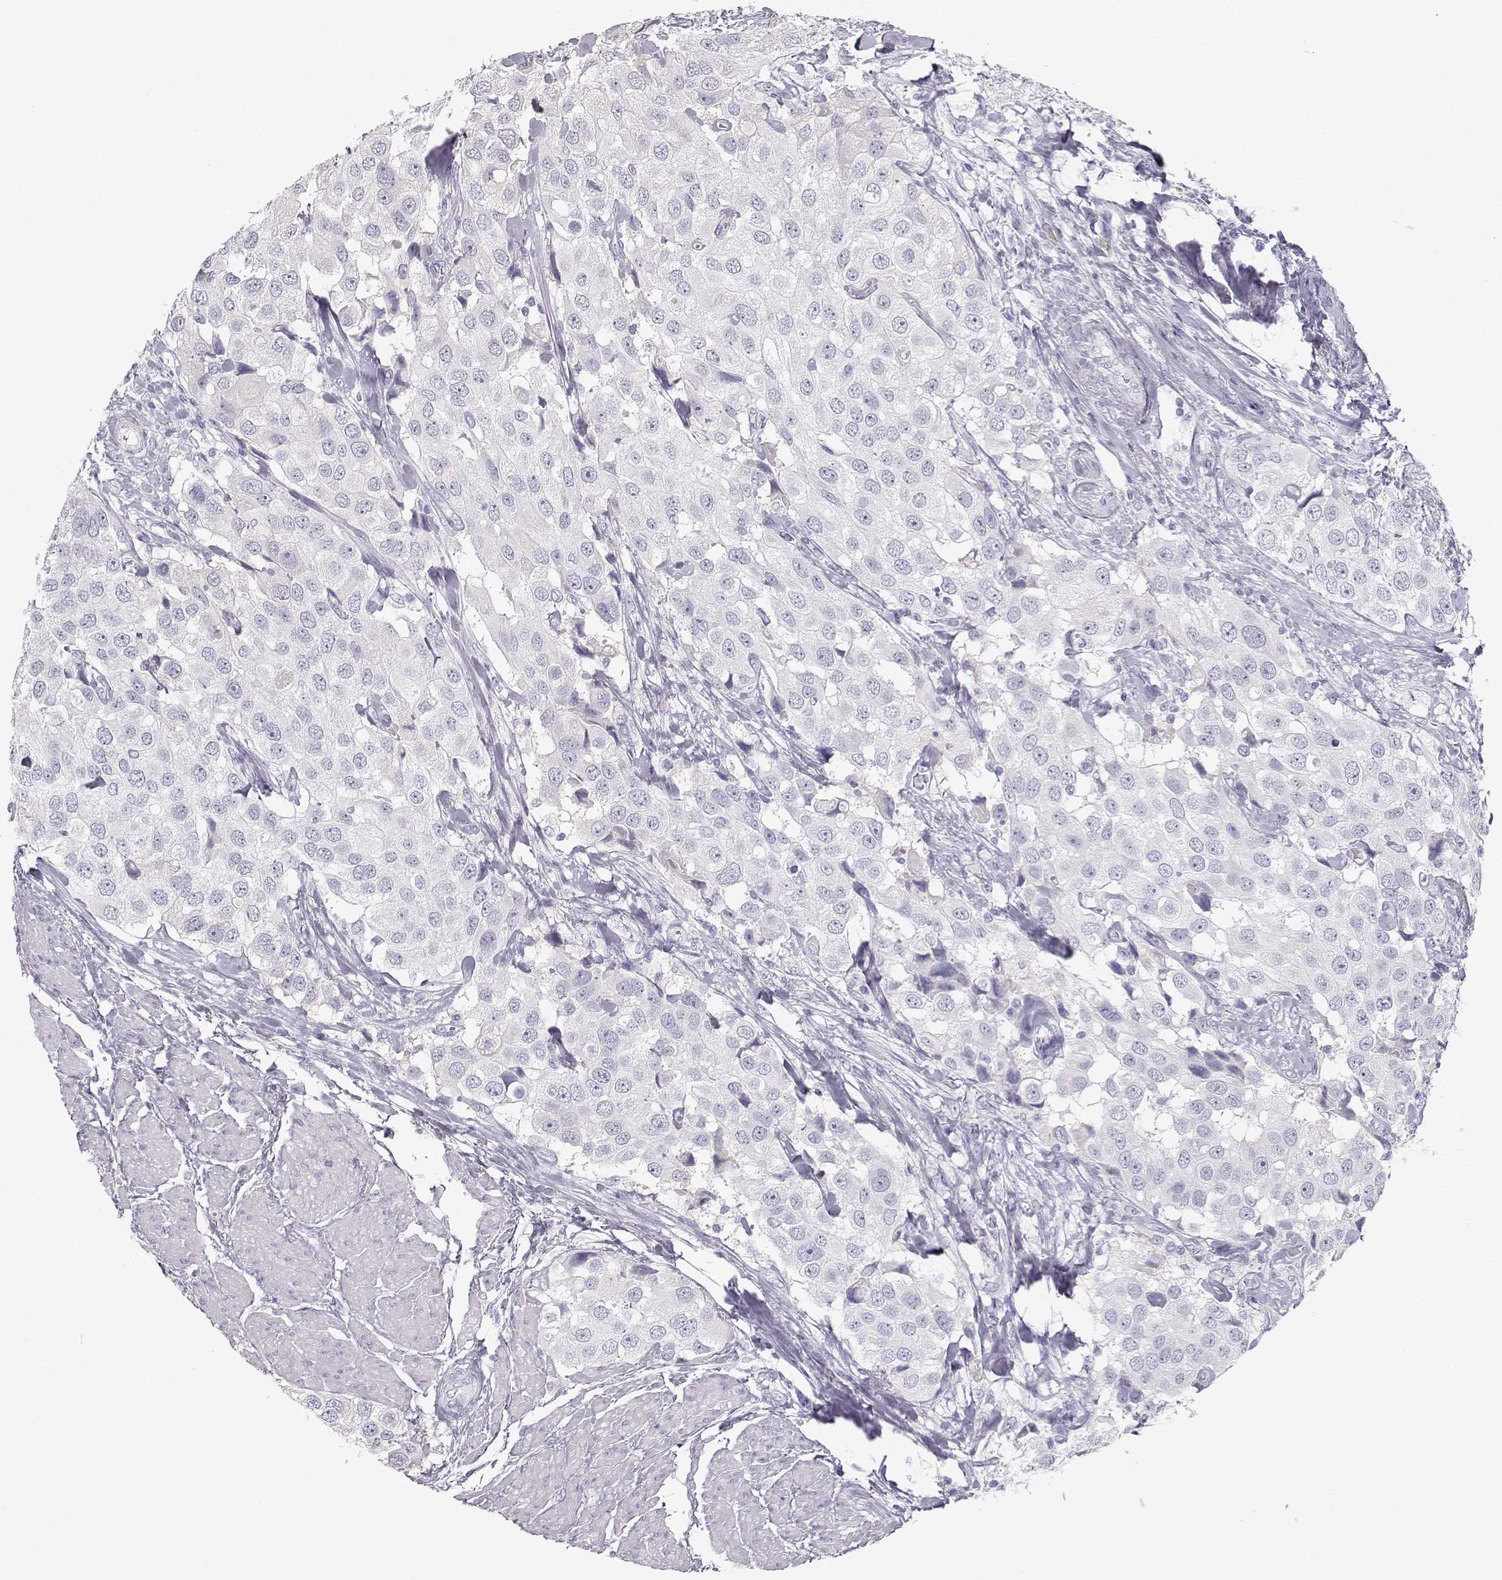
{"staining": {"intensity": "negative", "quantity": "none", "location": "none"}, "tissue": "urothelial cancer", "cell_type": "Tumor cells", "image_type": "cancer", "snomed": [{"axis": "morphology", "description": "Urothelial carcinoma, High grade"}, {"axis": "topography", "description": "Urinary bladder"}], "caption": "A high-resolution photomicrograph shows immunohistochemistry staining of urothelial cancer, which reveals no significant positivity in tumor cells.", "gene": "SLCO6A1", "patient": {"sex": "female", "age": 64}}